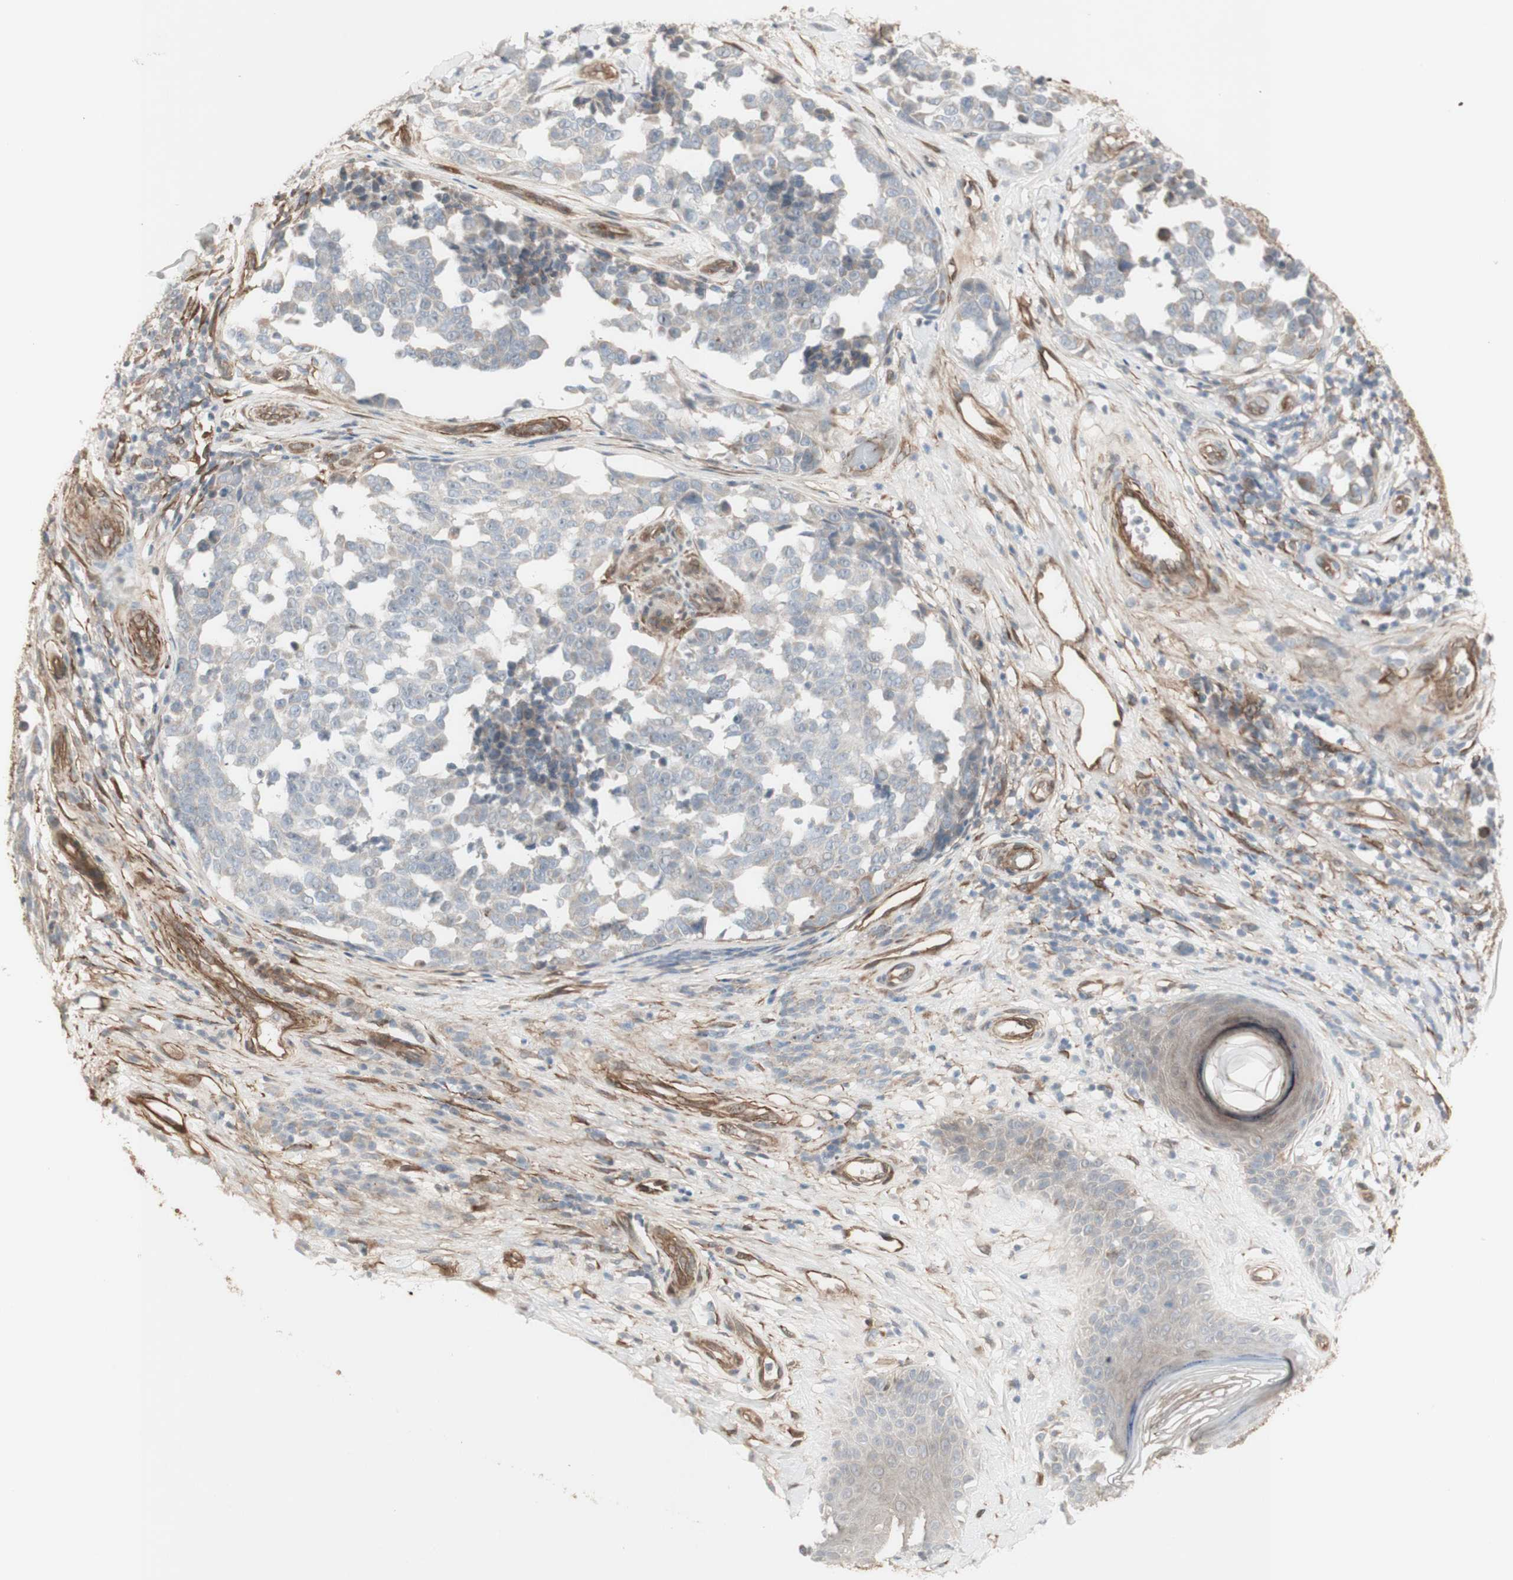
{"staining": {"intensity": "weak", "quantity": ">75%", "location": "cytoplasmic/membranous"}, "tissue": "melanoma", "cell_type": "Tumor cells", "image_type": "cancer", "snomed": [{"axis": "morphology", "description": "Malignant melanoma, NOS"}, {"axis": "topography", "description": "Skin"}], "caption": "The image displays immunohistochemical staining of melanoma. There is weak cytoplasmic/membranous staining is identified in approximately >75% of tumor cells.", "gene": "CNN3", "patient": {"sex": "female", "age": 64}}